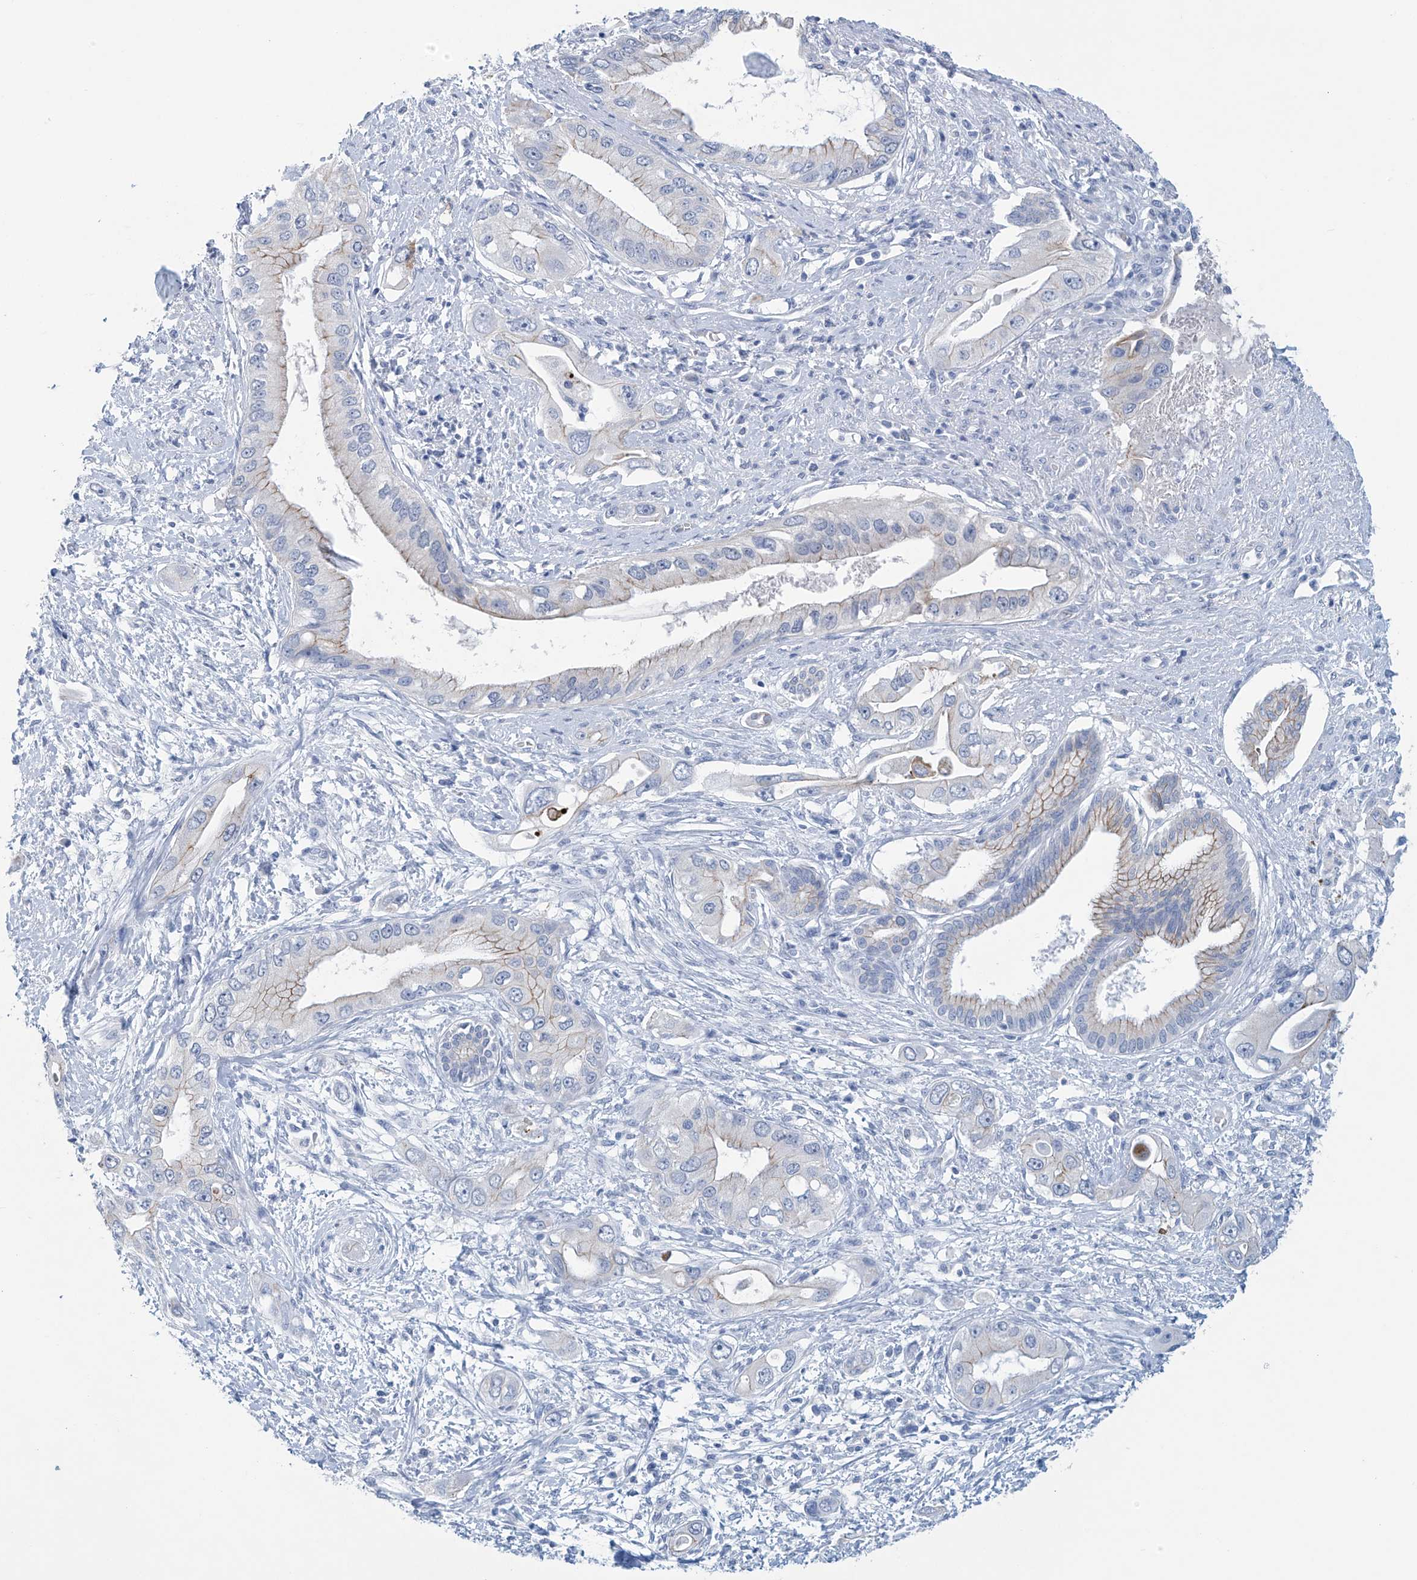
{"staining": {"intensity": "weak", "quantity": "<25%", "location": "cytoplasmic/membranous"}, "tissue": "pancreatic cancer", "cell_type": "Tumor cells", "image_type": "cancer", "snomed": [{"axis": "morphology", "description": "Inflammation, NOS"}, {"axis": "morphology", "description": "Adenocarcinoma, NOS"}, {"axis": "topography", "description": "Pancreas"}], "caption": "Protein analysis of pancreatic cancer demonstrates no significant expression in tumor cells.", "gene": "DSP", "patient": {"sex": "female", "age": 56}}